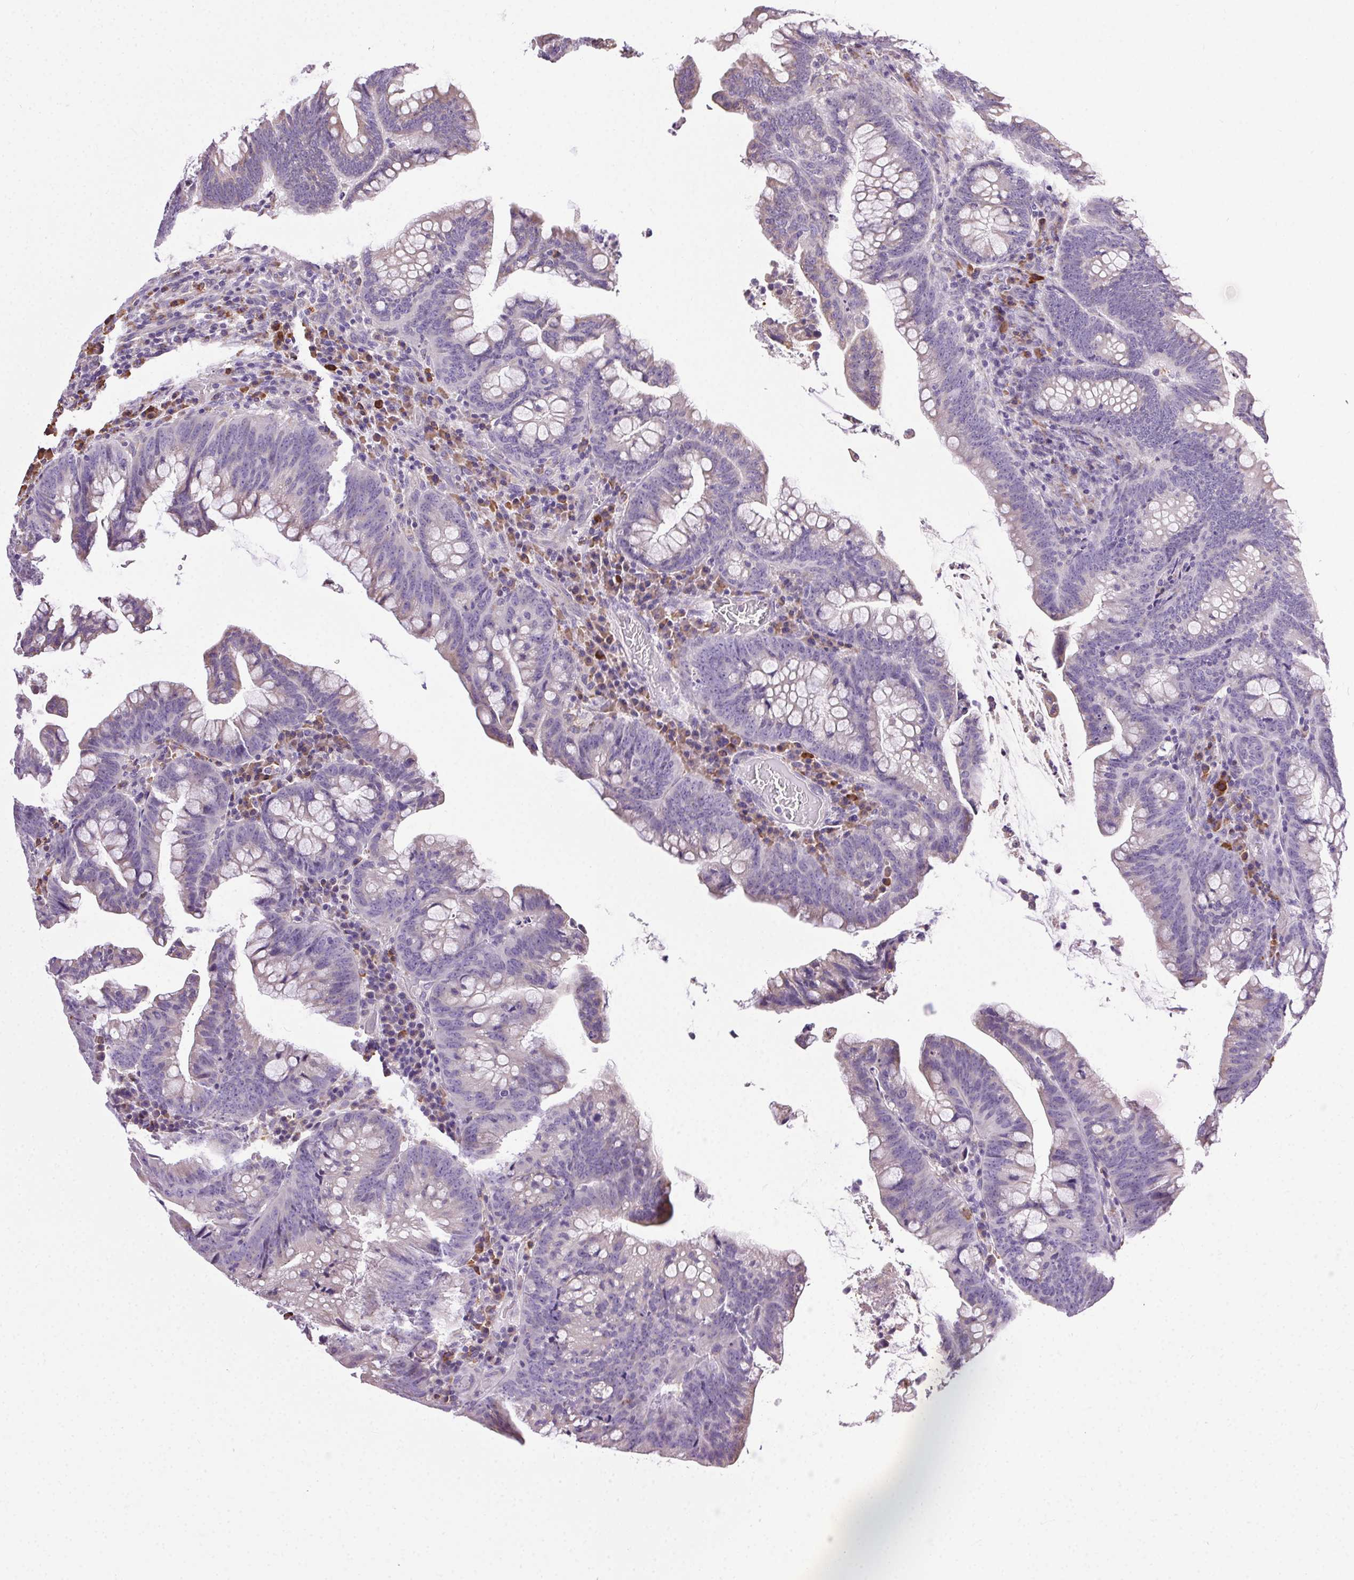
{"staining": {"intensity": "negative", "quantity": "none", "location": "none"}, "tissue": "colorectal cancer", "cell_type": "Tumor cells", "image_type": "cancer", "snomed": [{"axis": "morphology", "description": "Adenocarcinoma, NOS"}, {"axis": "topography", "description": "Colon"}], "caption": "The photomicrograph reveals no significant positivity in tumor cells of colorectal adenocarcinoma.", "gene": "SNX31", "patient": {"sex": "male", "age": 62}}